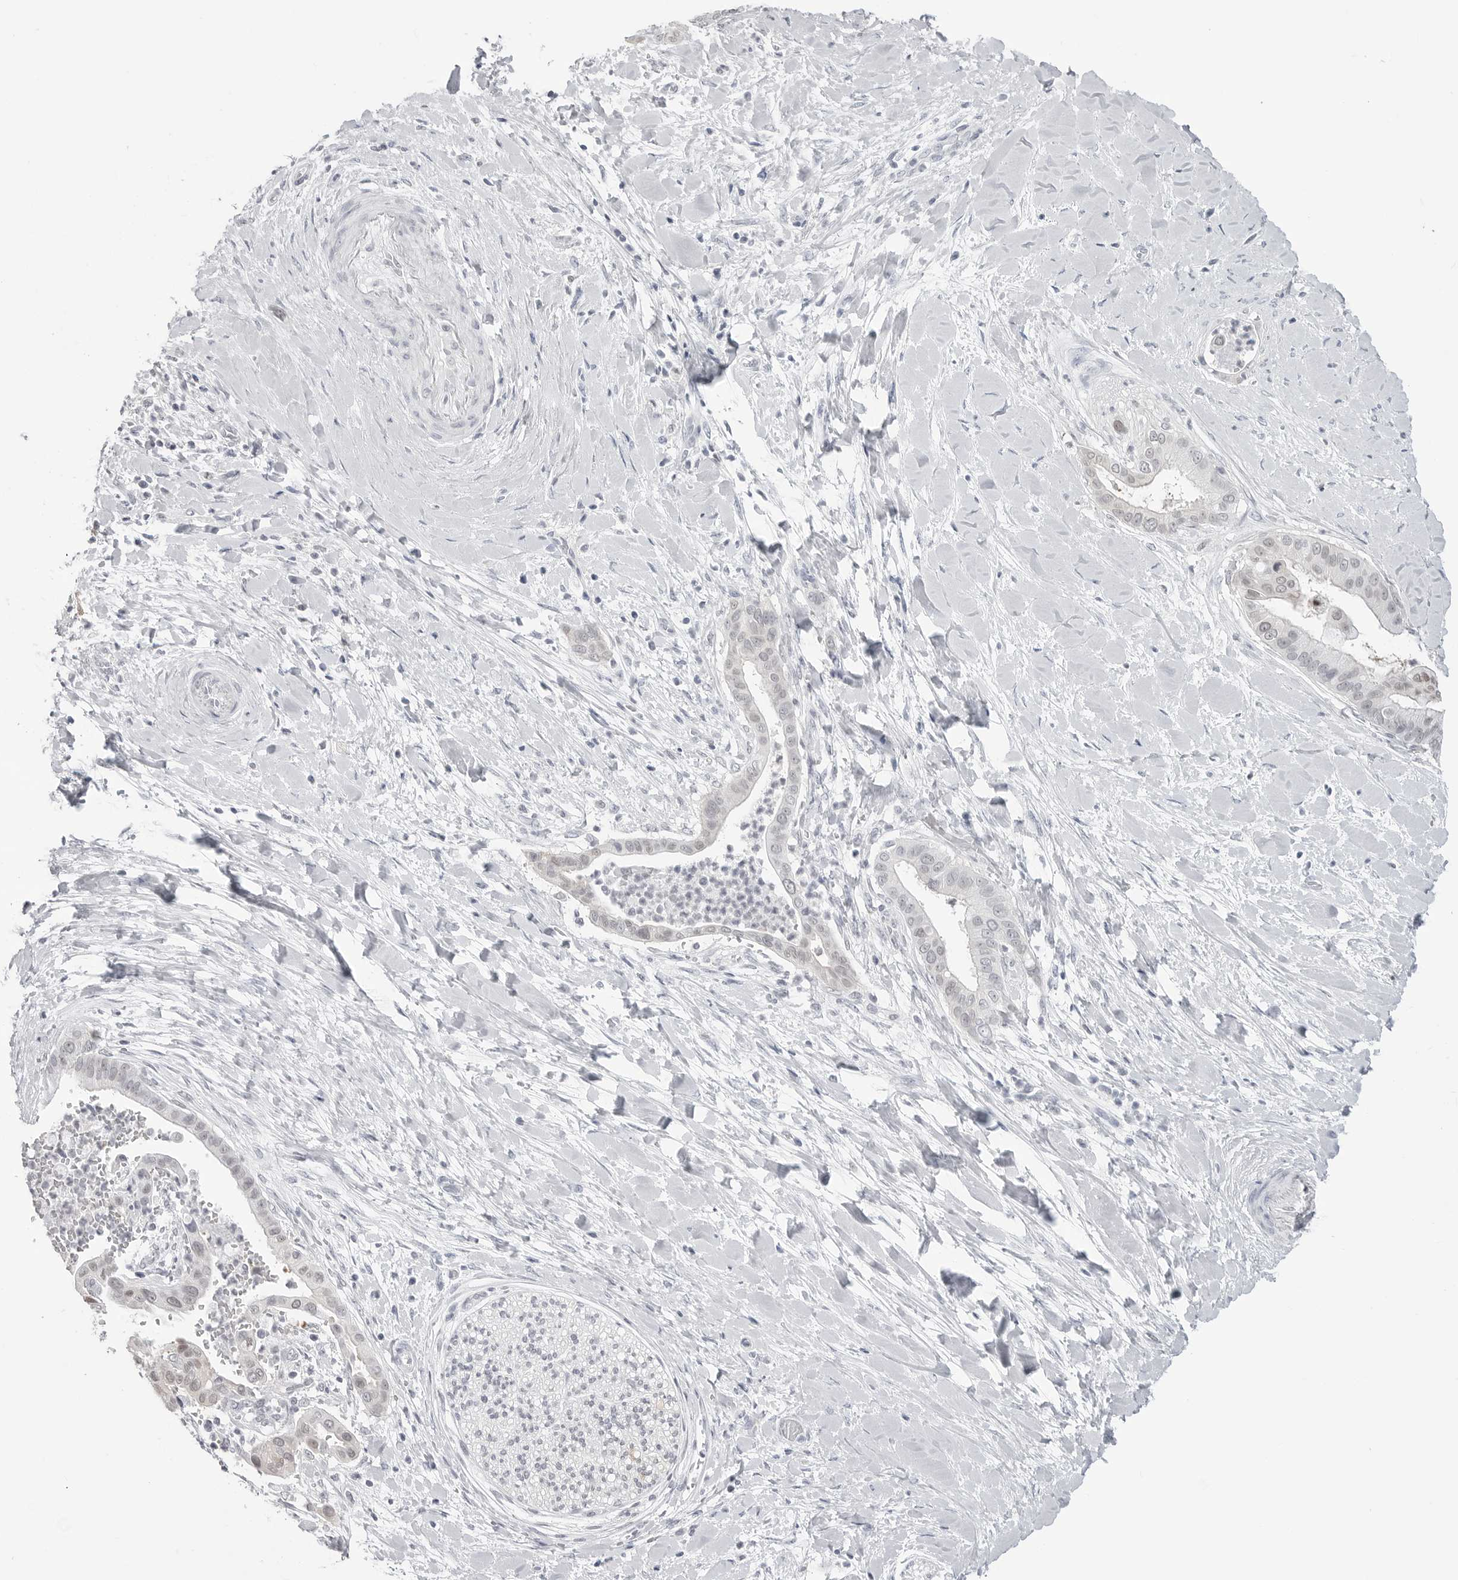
{"staining": {"intensity": "weak", "quantity": "<25%", "location": "nuclear"}, "tissue": "liver cancer", "cell_type": "Tumor cells", "image_type": "cancer", "snomed": [{"axis": "morphology", "description": "Cholangiocarcinoma"}, {"axis": "topography", "description": "Liver"}], "caption": "Immunohistochemistry micrograph of liver cholangiocarcinoma stained for a protein (brown), which shows no expression in tumor cells. (DAB immunohistochemistry, high magnification).", "gene": "YWHAG", "patient": {"sex": "female", "age": 54}}